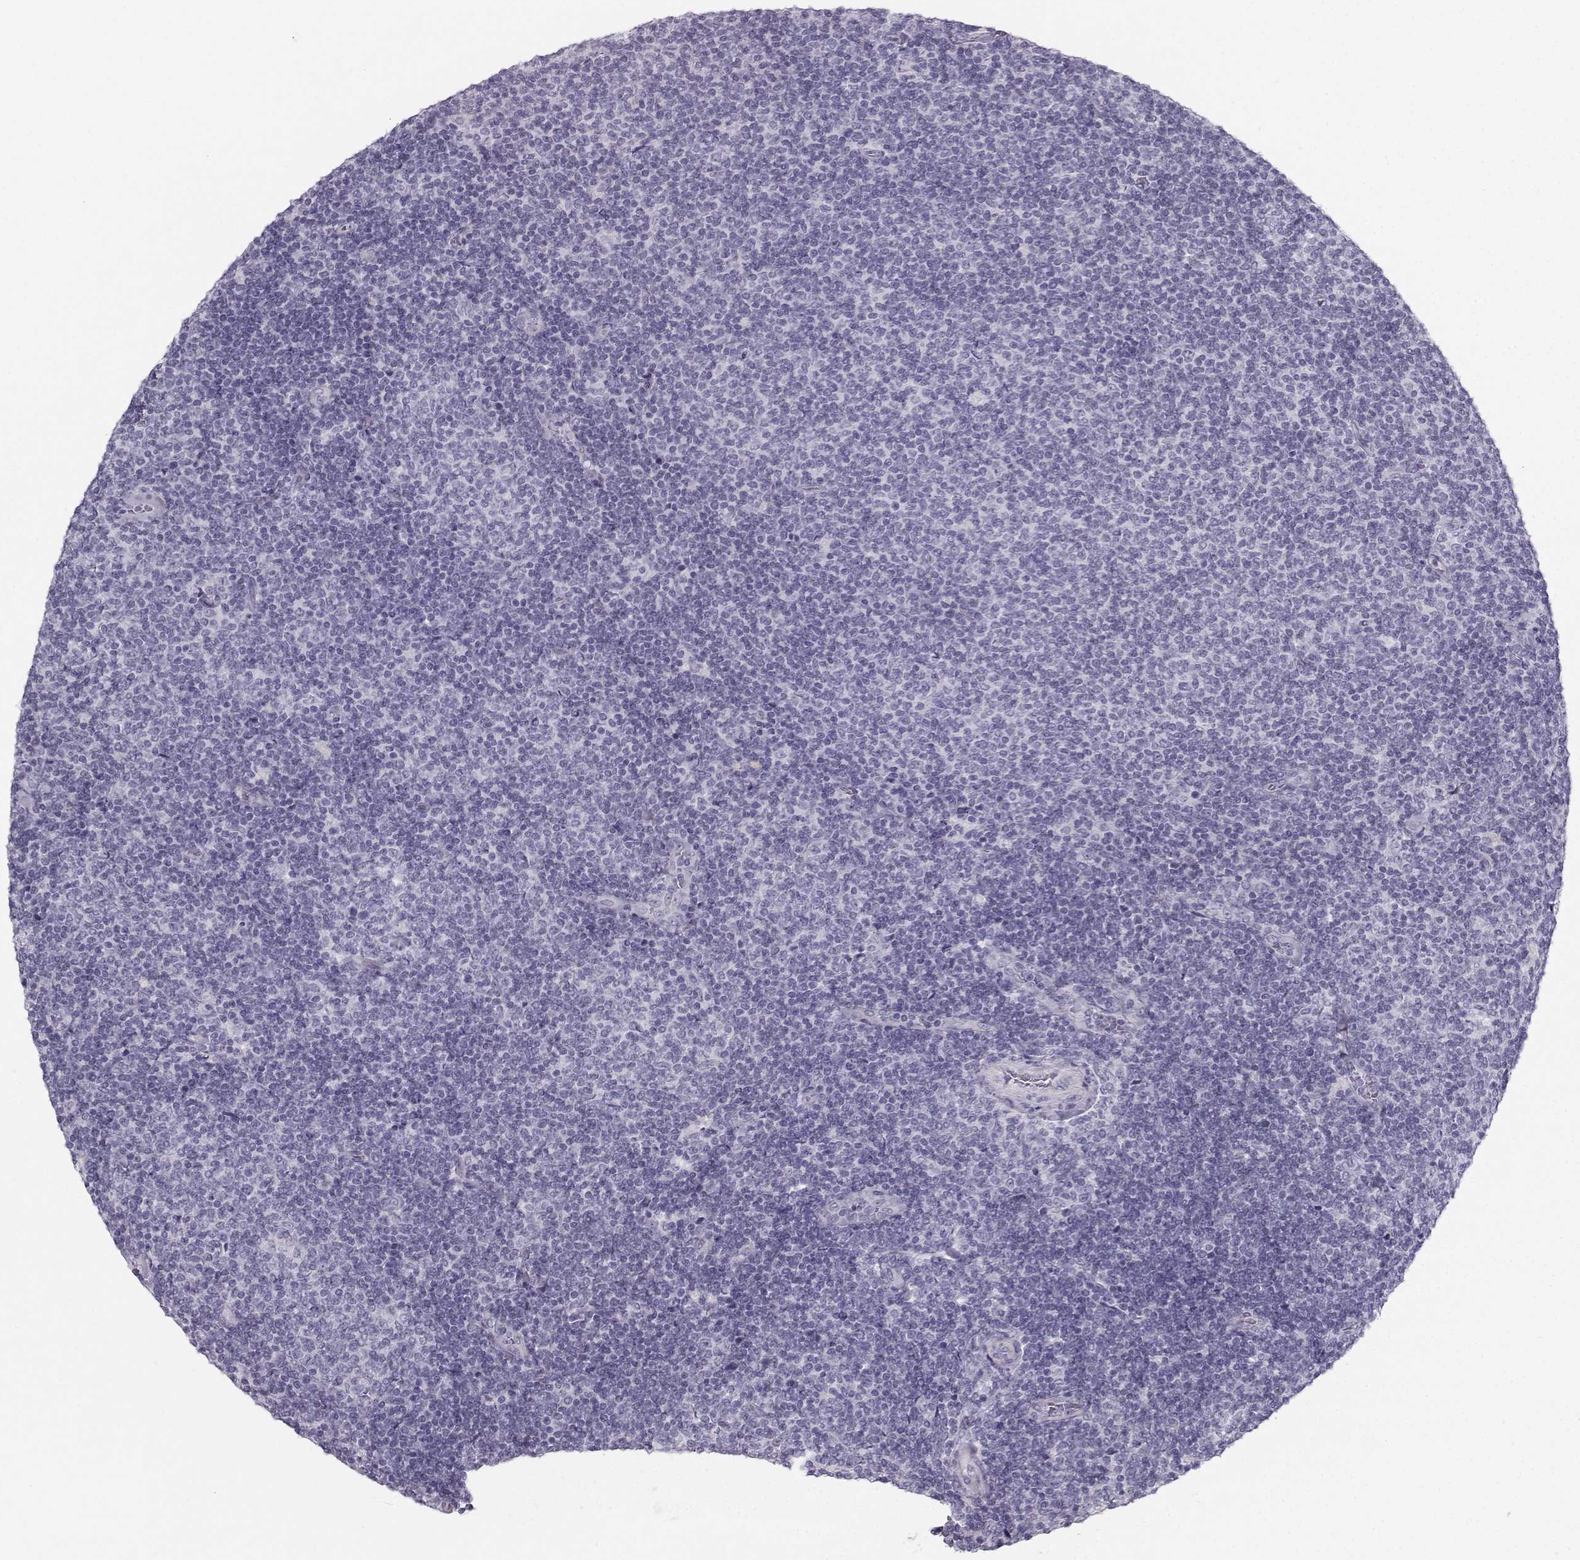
{"staining": {"intensity": "negative", "quantity": "none", "location": "none"}, "tissue": "lymphoma", "cell_type": "Tumor cells", "image_type": "cancer", "snomed": [{"axis": "morphology", "description": "Malignant lymphoma, non-Hodgkin's type, Low grade"}, {"axis": "topography", "description": "Lymph node"}], "caption": "The immunohistochemistry histopathology image has no significant staining in tumor cells of malignant lymphoma, non-Hodgkin's type (low-grade) tissue. (DAB immunohistochemistry (IHC), high magnification).", "gene": "CASR", "patient": {"sex": "male", "age": 52}}